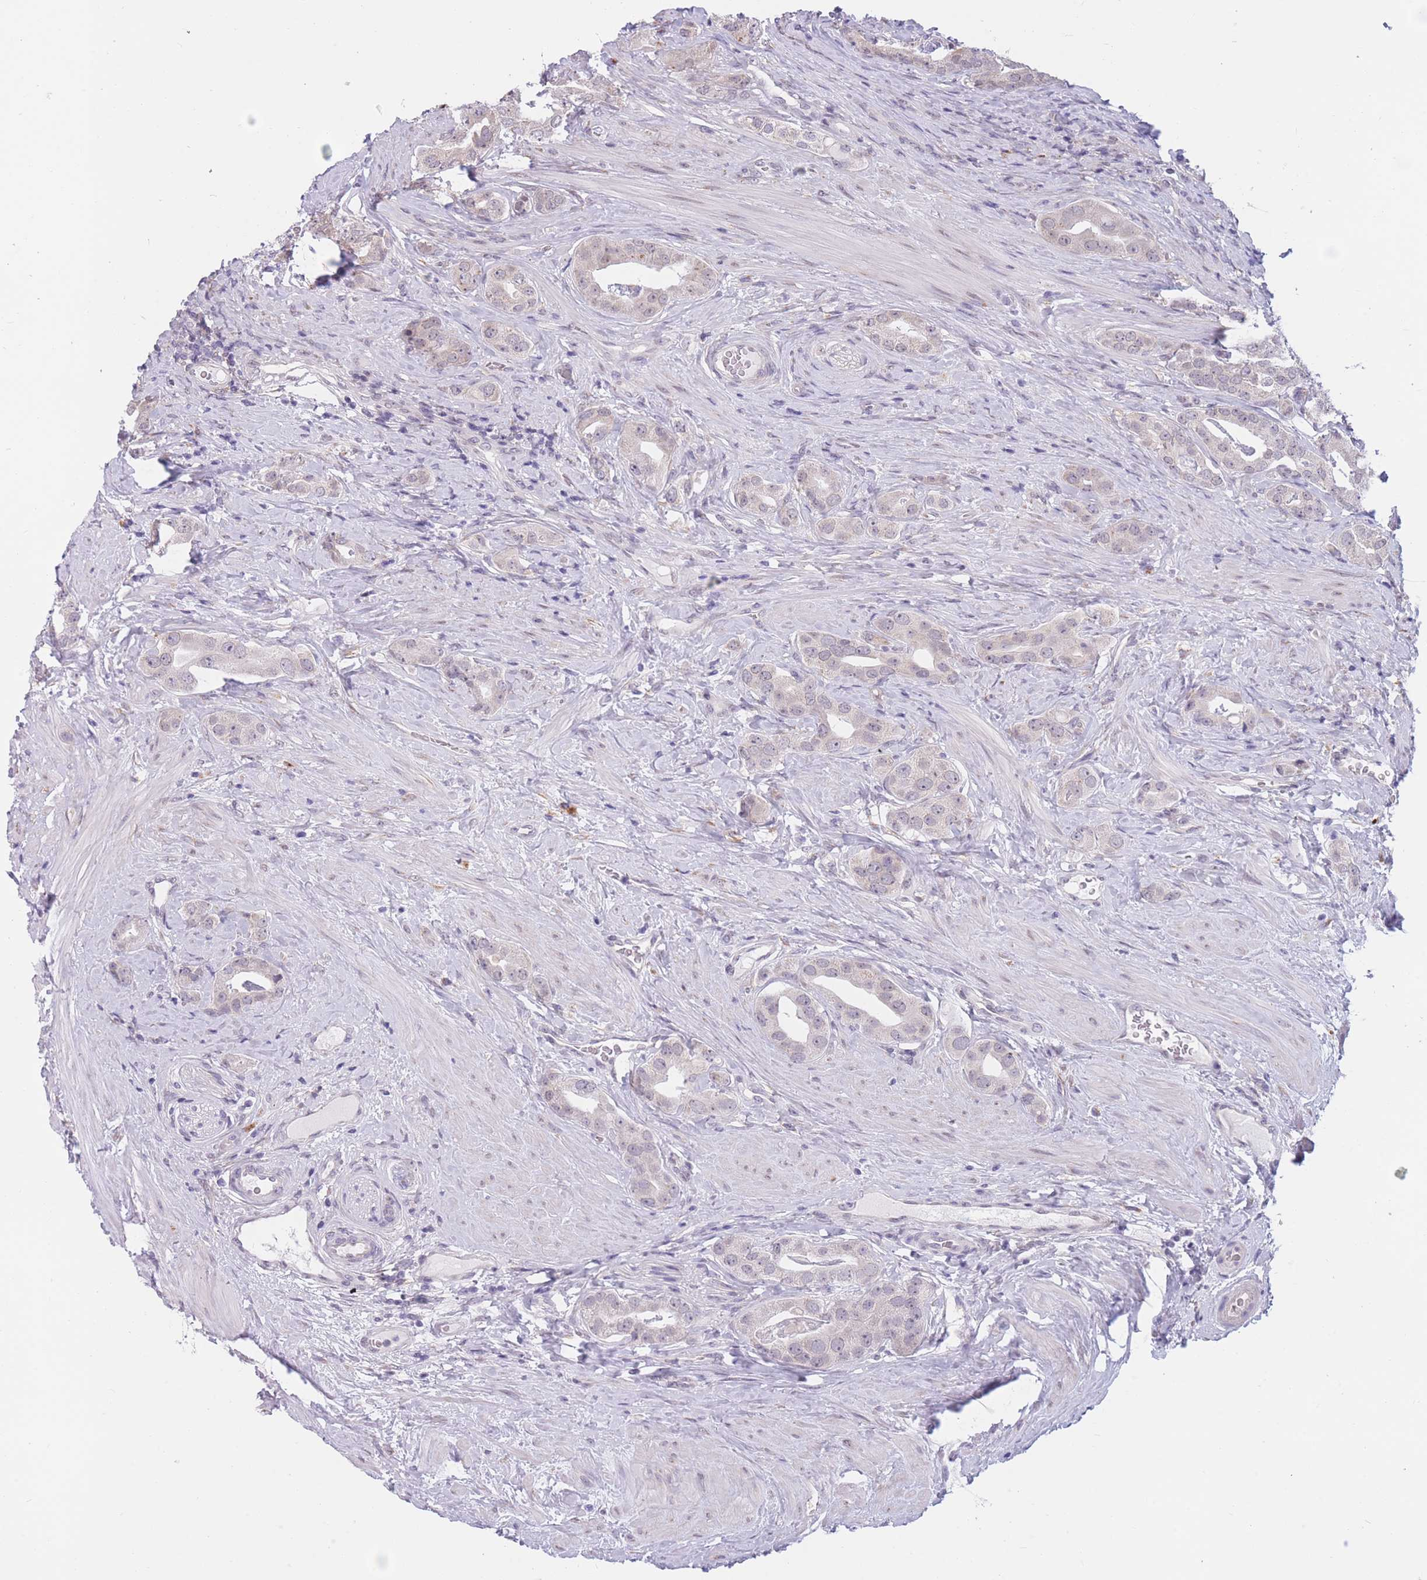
{"staining": {"intensity": "negative", "quantity": "none", "location": "none"}, "tissue": "prostate cancer", "cell_type": "Tumor cells", "image_type": "cancer", "snomed": [{"axis": "morphology", "description": "Adenocarcinoma, High grade"}, {"axis": "topography", "description": "Prostate"}], "caption": "A histopathology image of prostate cancer stained for a protein demonstrates no brown staining in tumor cells.", "gene": "COL27A1", "patient": {"sex": "male", "age": 63}}